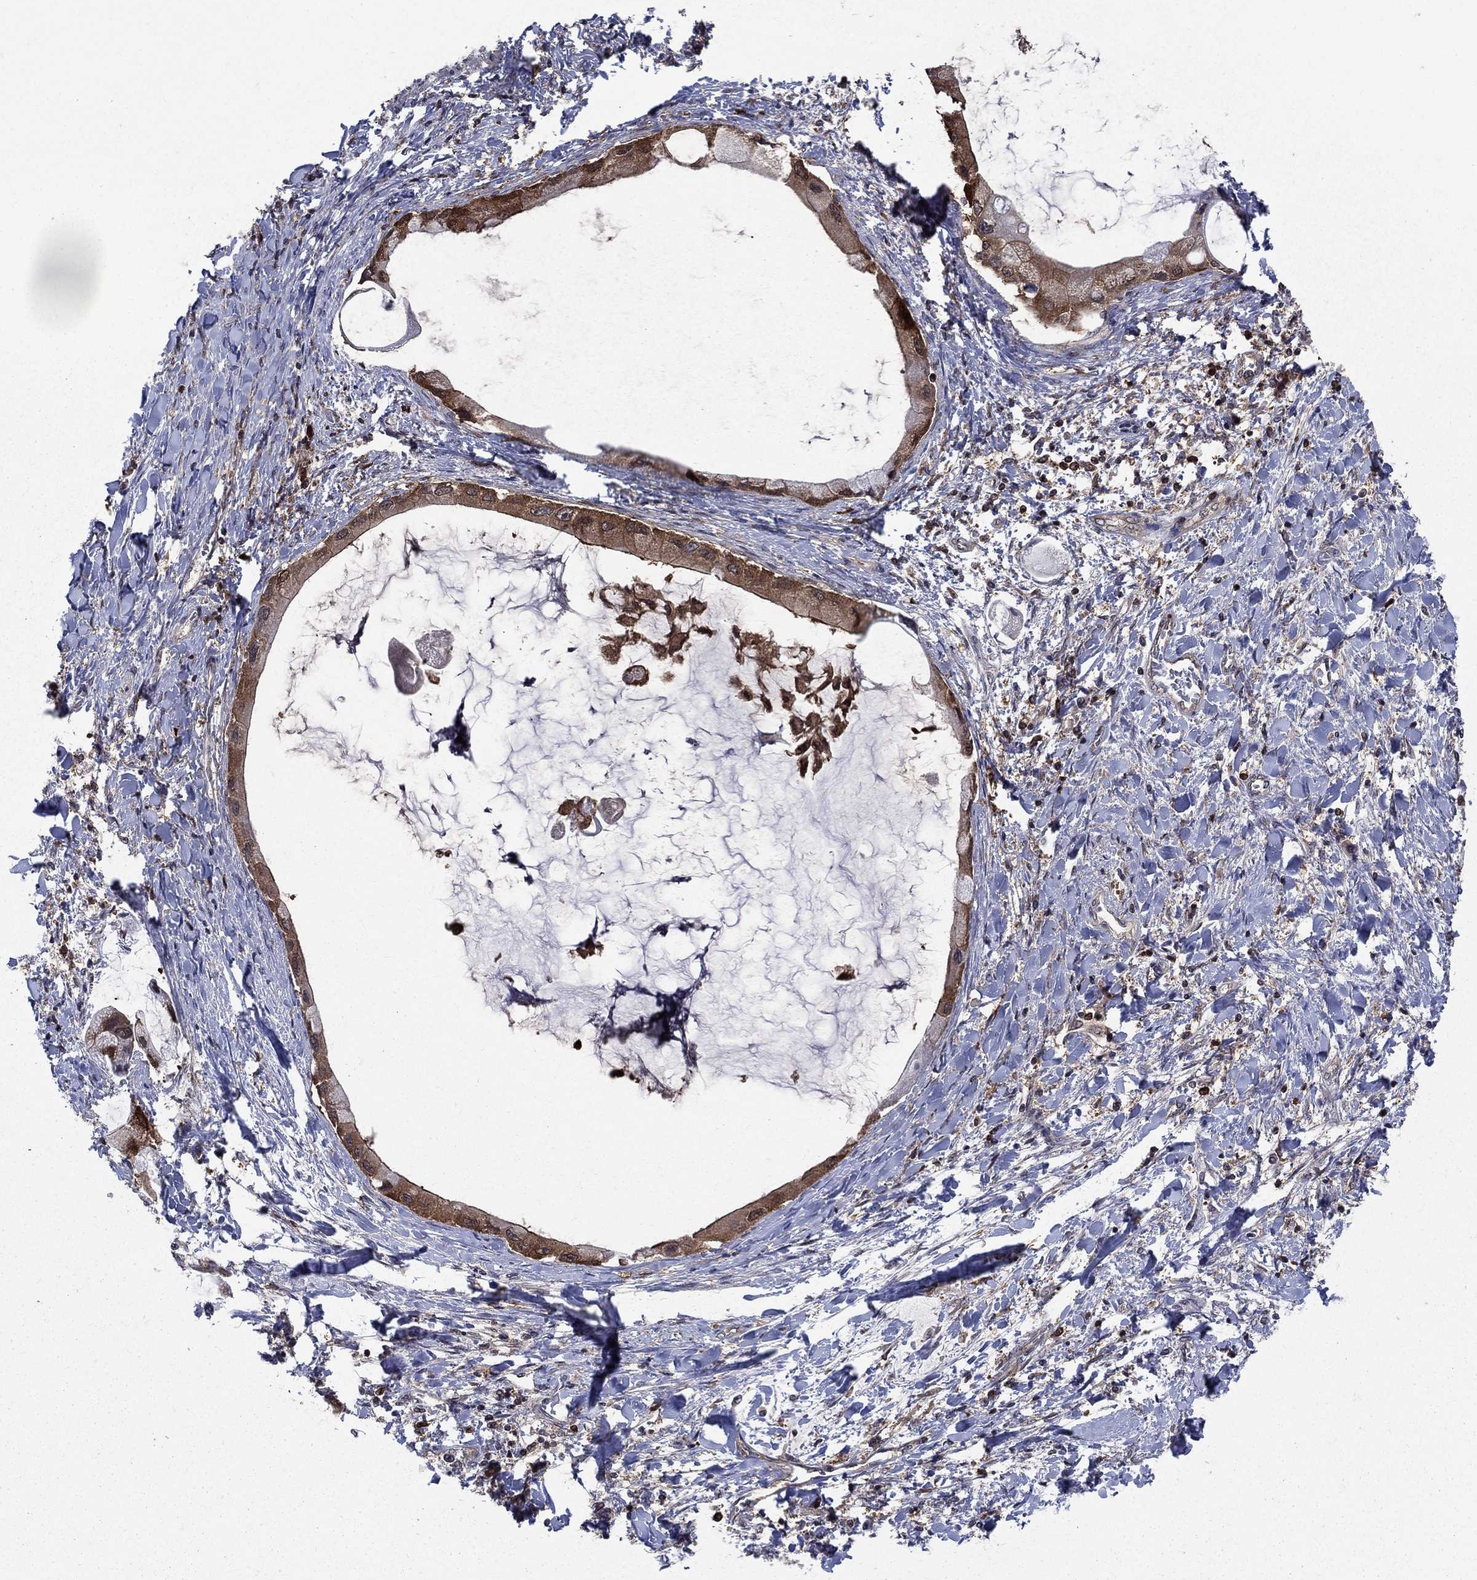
{"staining": {"intensity": "moderate", "quantity": ">75%", "location": "cytoplasmic/membranous"}, "tissue": "liver cancer", "cell_type": "Tumor cells", "image_type": "cancer", "snomed": [{"axis": "morphology", "description": "Cholangiocarcinoma"}, {"axis": "topography", "description": "Liver"}], "caption": "A medium amount of moderate cytoplasmic/membranous positivity is seen in about >75% of tumor cells in cholangiocarcinoma (liver) tissue.", "gene": "CACYBP", "patient": {"sex": "male", "age": 50}}